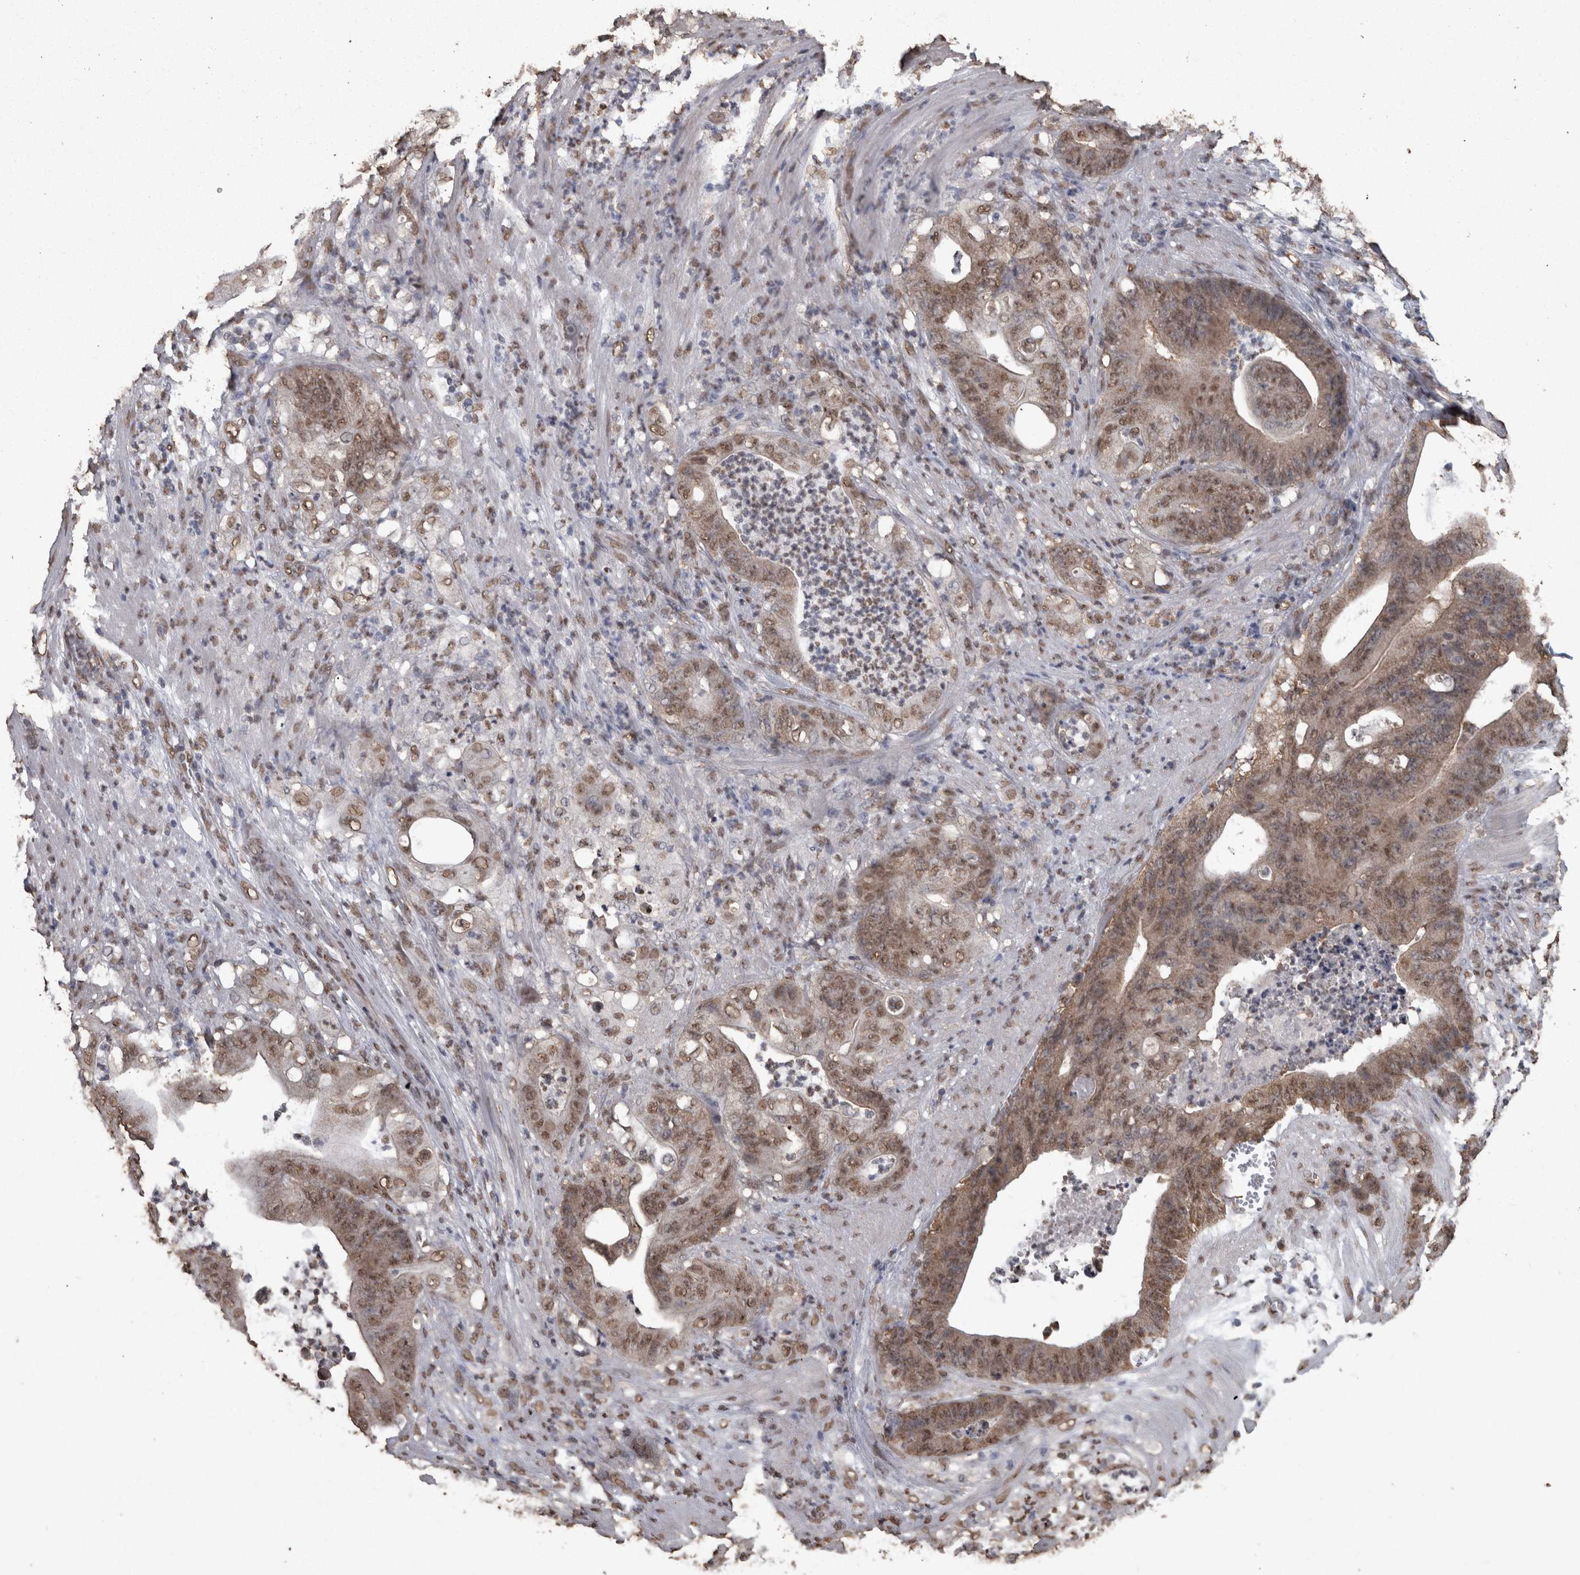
{"staining": {"intensity": "weak", "quantity": ">75%", "location": "cytoplasmic/membranous,nuclear"}, "tissue": "stomach cancer", "cell_type": "Tumor cells", "image_type": "cancer", "snomed": [{"axis": "morphology", "description": "Adenocarcinoma, NOS"}, {"axis": "topography", "description": "Stomach"}], "caption": "Protein staining of stomach cancer (adenocarcinoma) tissue displays weak cytoplasmic/membranous and nuclear expression in approximately >75% of tumor cells.", "gene": "SMAD7", "patient": {"sex": "female", "age": 73}}